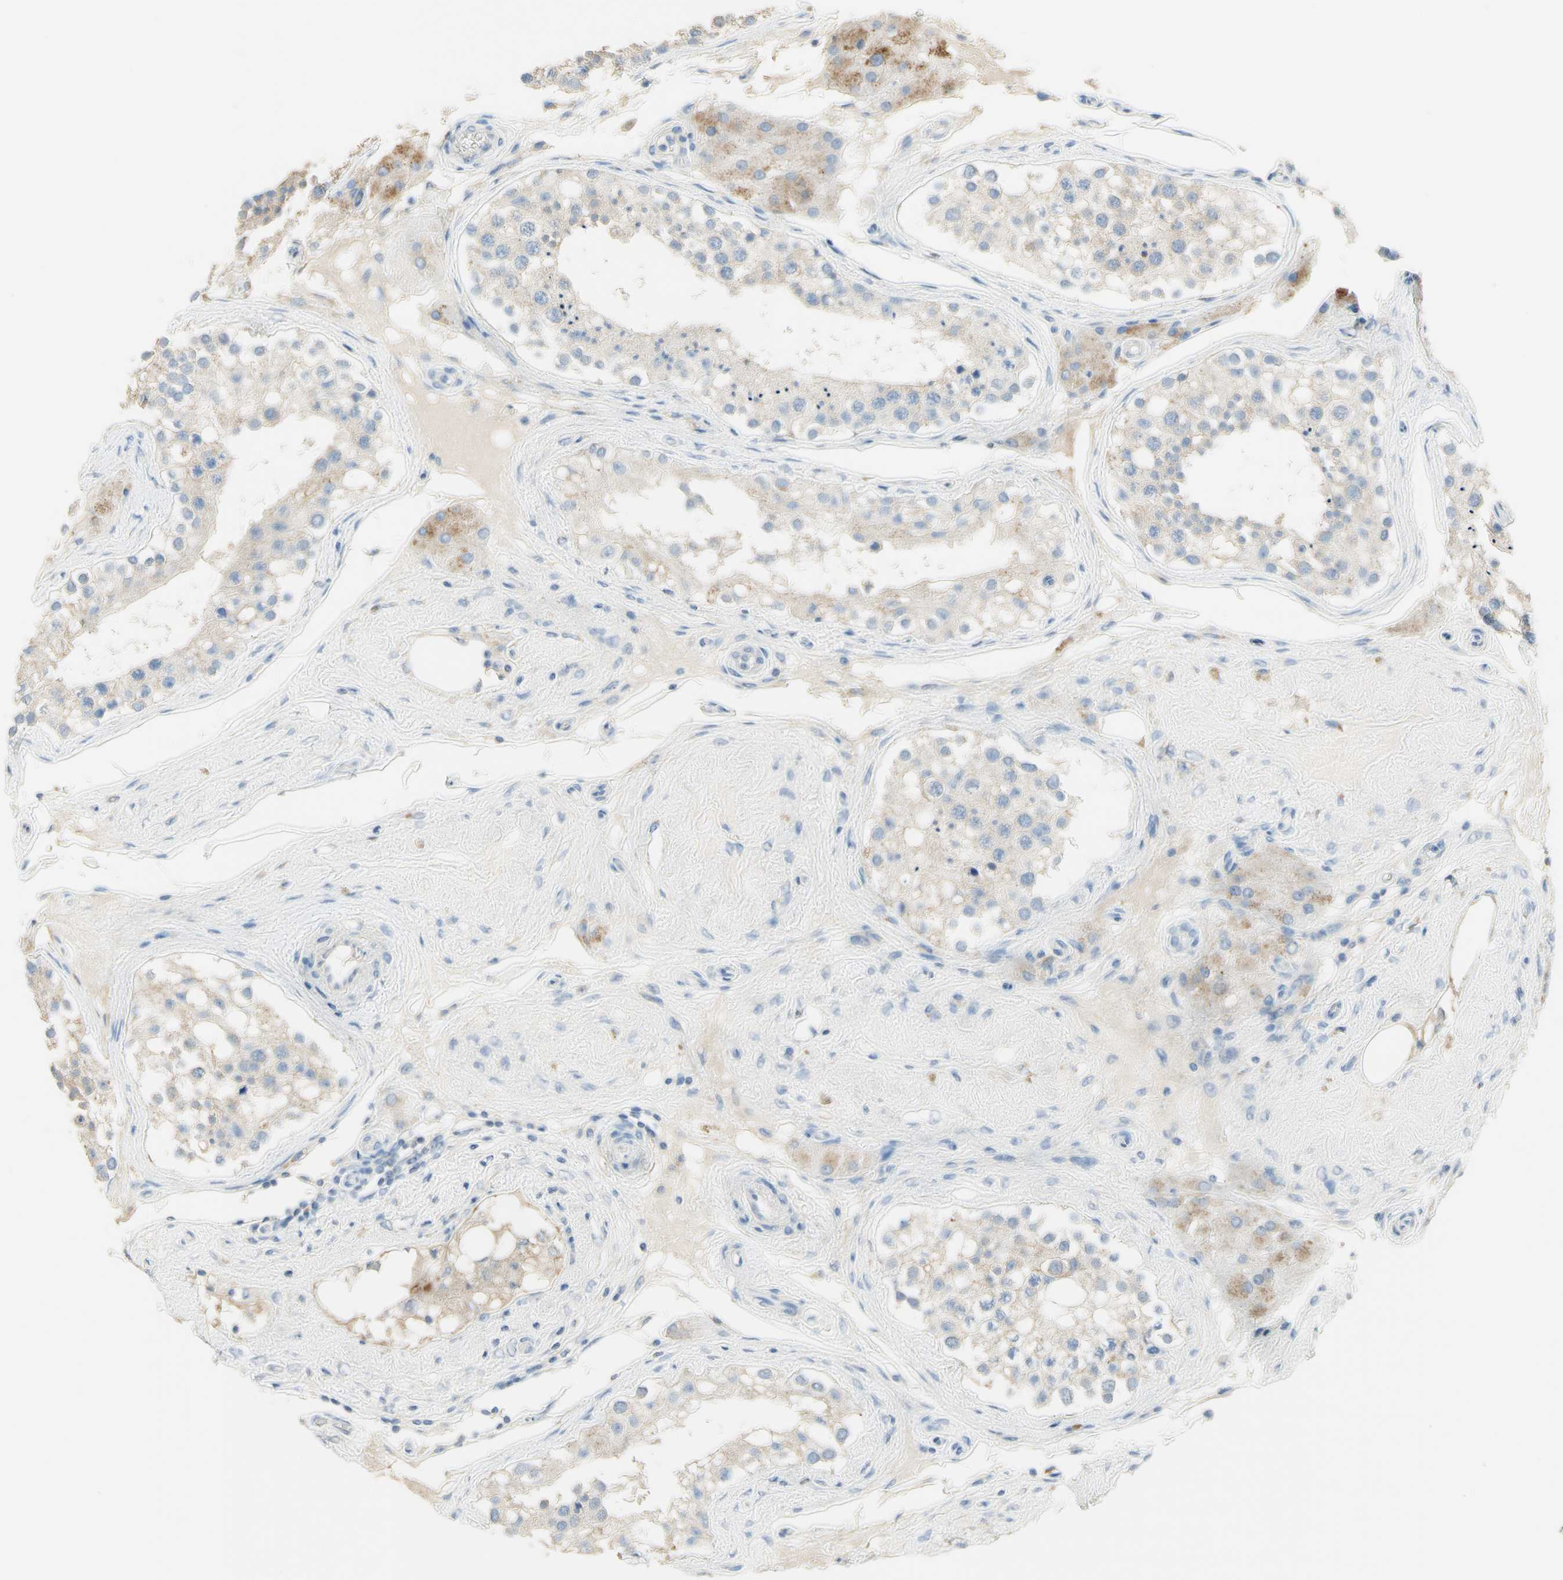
{"staining": {"intensity": "weak", "quantity": "<25%", "location": "cytoplasmic/membranous"}, "tissue": "testis", "cell_type": "Cells in seminiferous ducts", "image_type": "normal", "snomed": [{"axis": "morphology", "description": "Normal tissue, NOS"}, {"axis": "topography", "description": "Testis"}], "caption": "This histopathology image is of normal testis stained with immunohistochemistry to label a protein in brown with the nuclei are counter-stained blue. There is no staining in cells in seminiferous ducts.", "gene": "NECTIN4", "patient": {"sex": "male", "age": 68}}